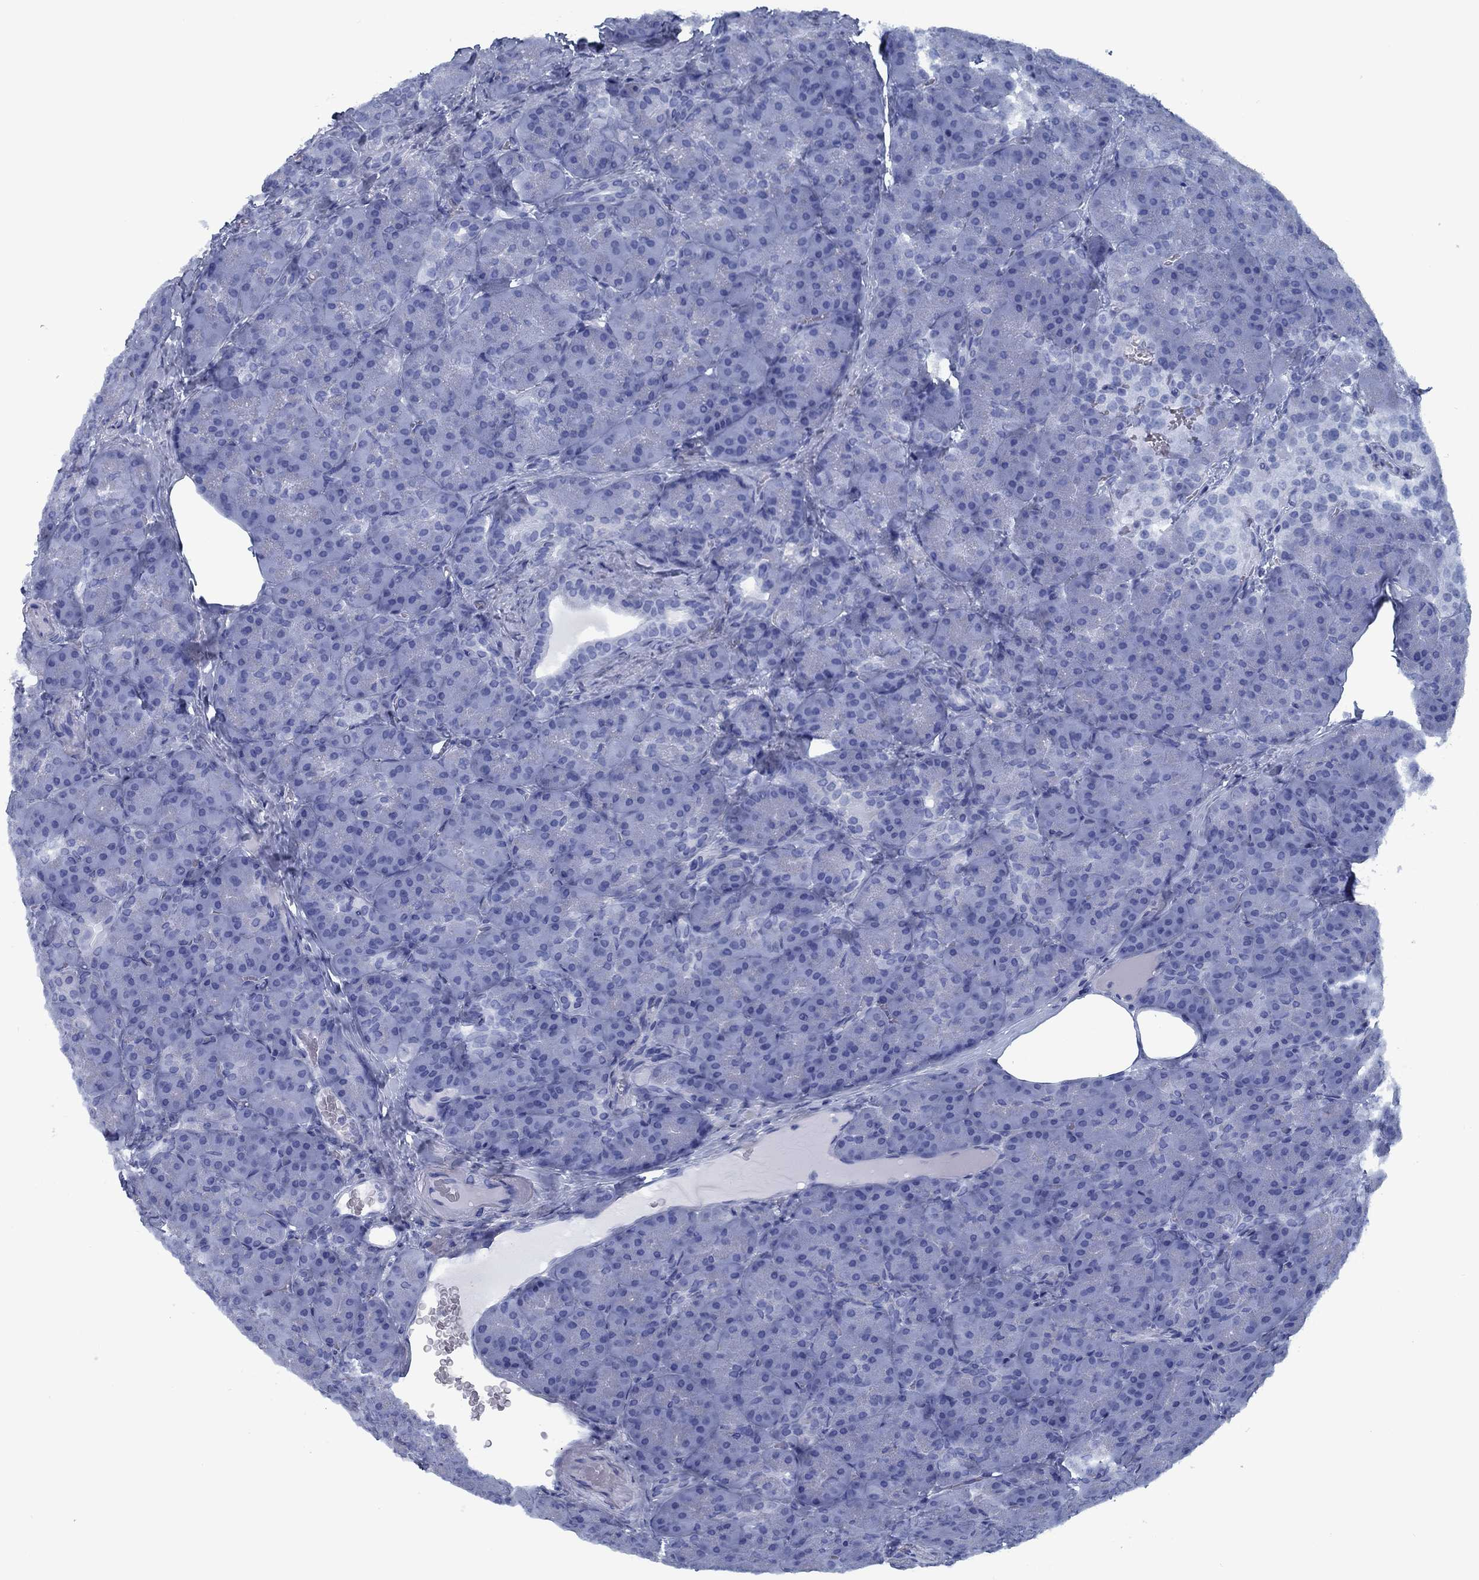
{"staining": {"intensity": "negative", "quantity": "none", "location": "none"}, "tissue": "pancreas", "cell_type": "Exocrine glandular cells", "image_type": "normal", "snomed": [{"axis": "morphology", "description": "Normal tissue, NOS"}, {"axis": "topography", "description": "Pancreas"}], "caption": "This is a photomicrograph of immunohistochemistry staining of benign pancreas, which shows no expression in exocrine glandular cells.", "gene": "PNMA8A", "patient": {"sex": "male", "age": 57}}